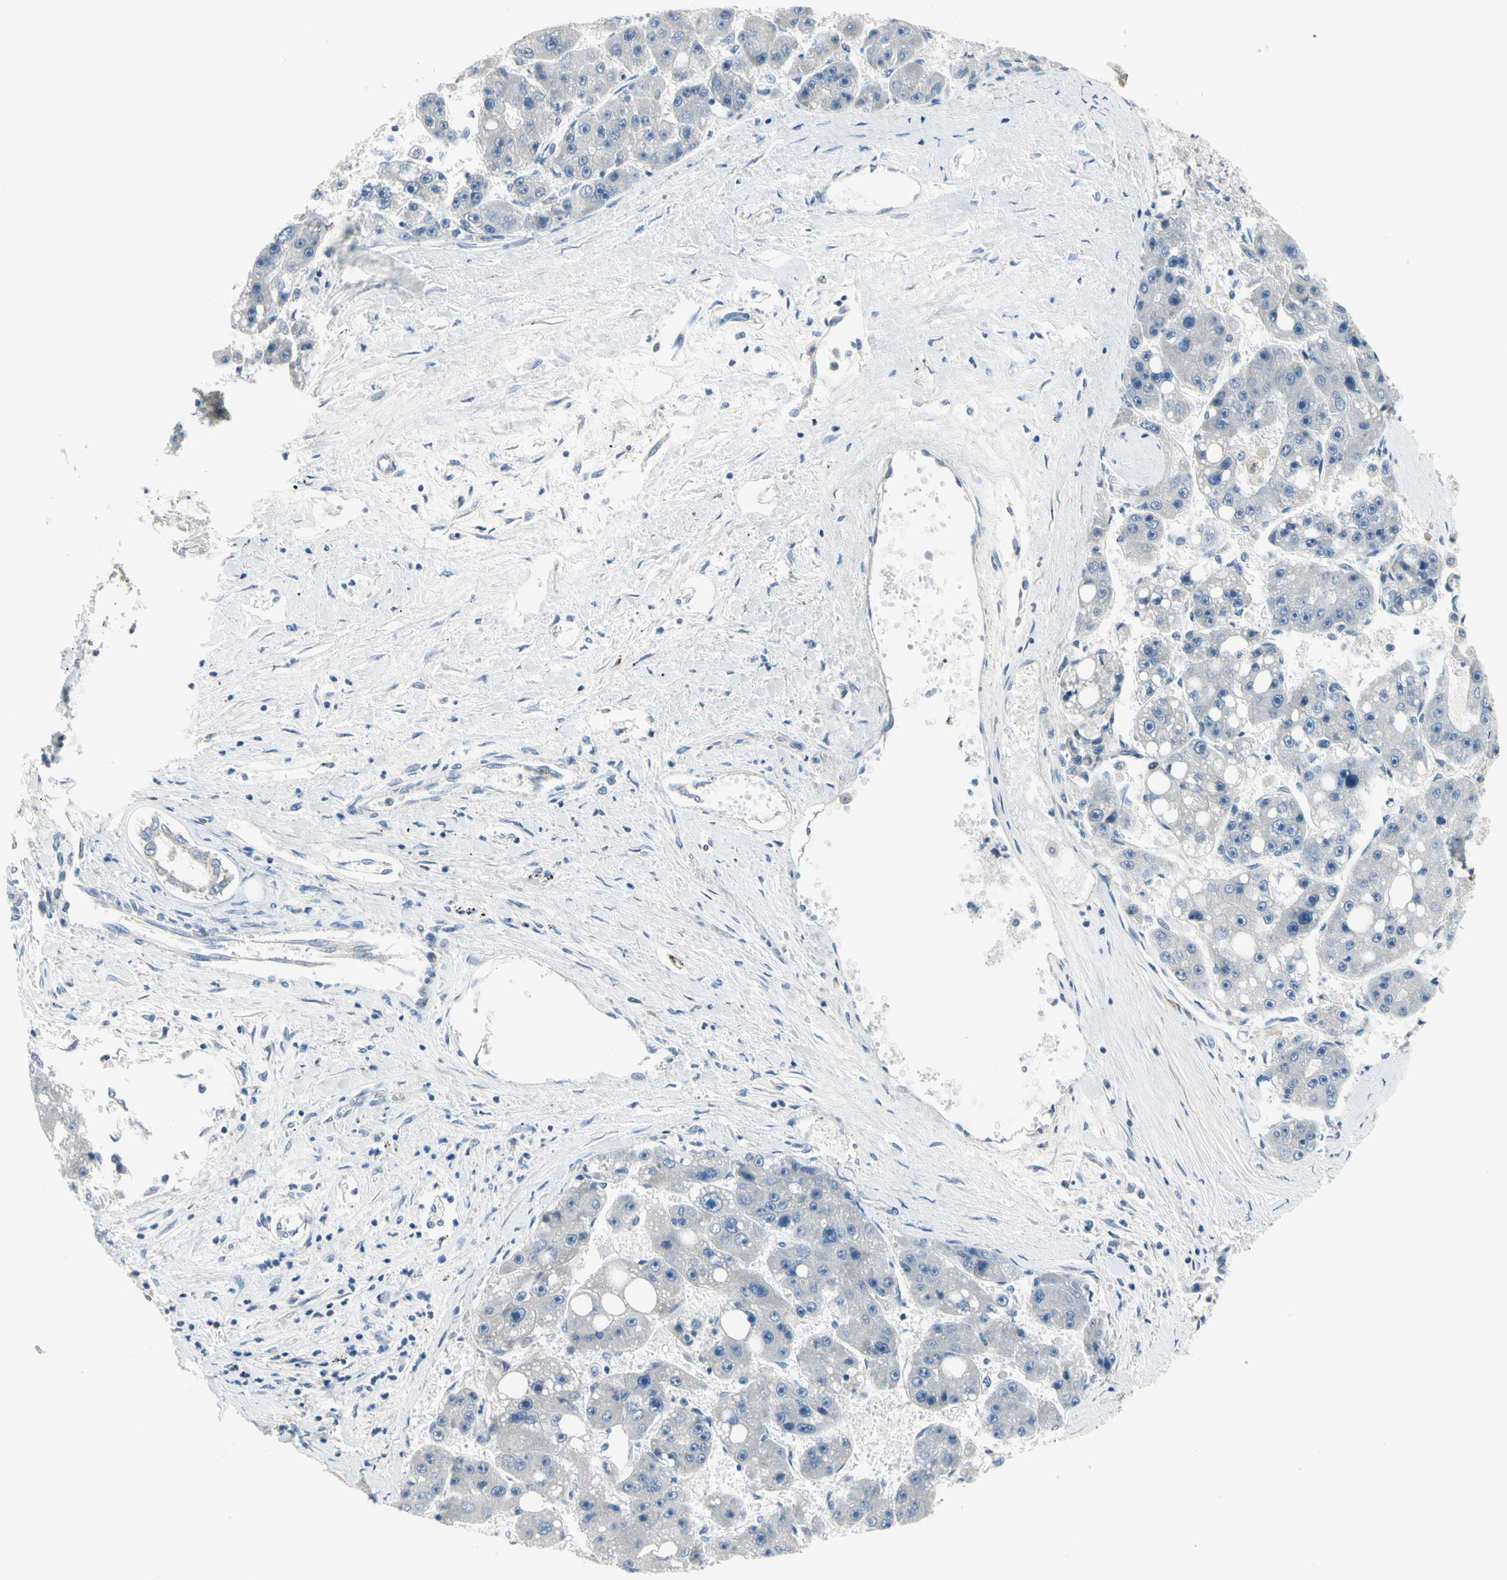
{"staining": {"intensity": "negative", "quantity": "none", "location": "none"}, "tissue": "liver cancer", "cell_type": "Tumor cells", "image_type": "cancer", "snomed": [{"axis": "morphology", "description": "Carcinoma, Hepatocellular, NOS"}, {"axis": "topography", "description": "Liver"}], "caption": "An image of human liver hepatocellular carcinoma is negative for staining in tumor cells.", "gene": "GPR153", "patient": {"sex": "female", "age": 61}}